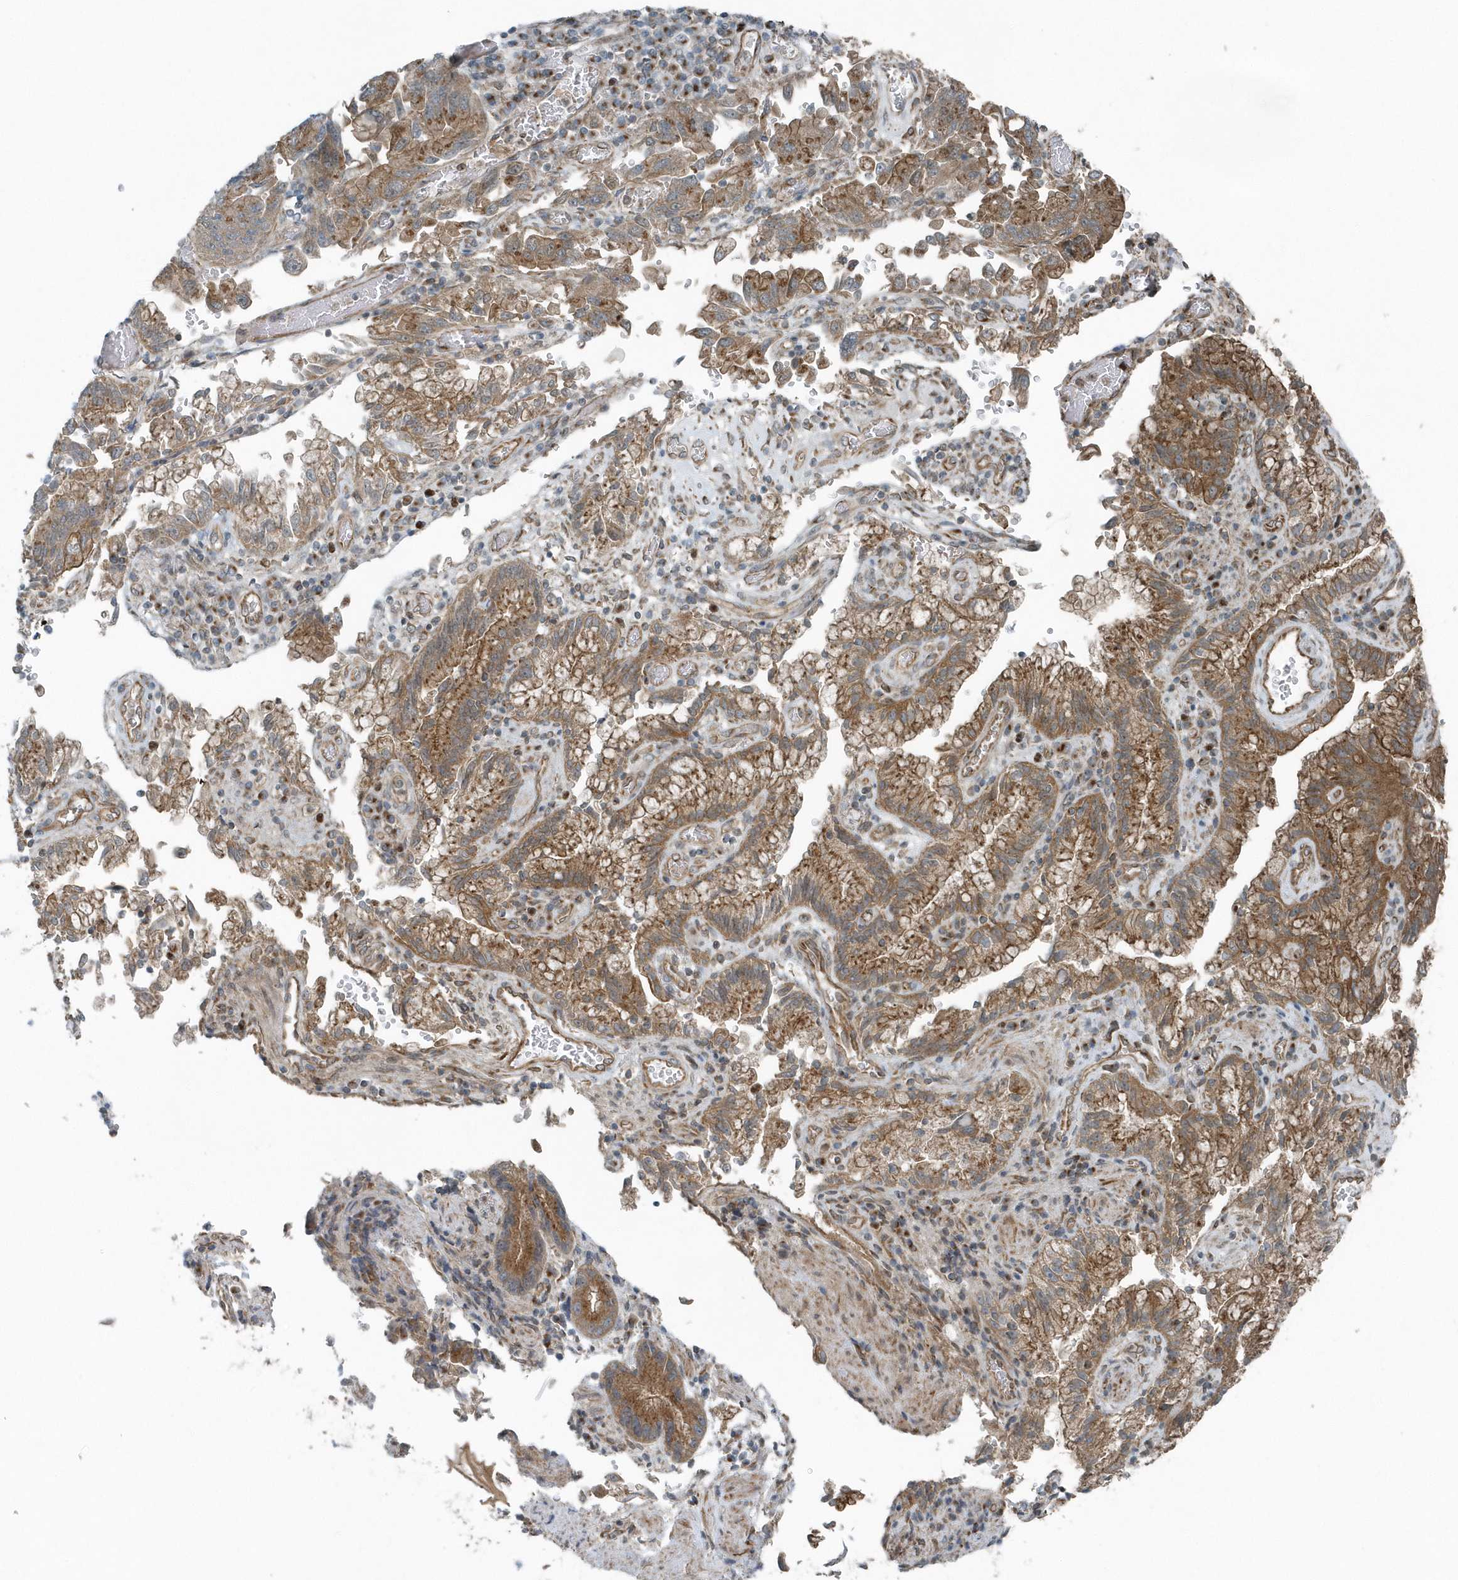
{"staining": {"intensity": "moderate", "quantity": ">75%", "location": "cytoplasmic/membranous"}, "tissue": "stomach cancer", "cell_type": "Tumor cells", "image_type": "cancer", "snomed": [{"axis": "morphology", "description": "Adenocarcinoma, NOS"}, {"axis": "topography", "description": "Stomach"}], "caption": "An IHC image of neoplastic tissue is shown. Protein staining in brown shows moderate cytoplasmic/membranous positivity in stomach cancer (adenocarcinoma) within tumor cells.", "gene": "GCC2", "patient": {"sex": "male", "age": 62}}